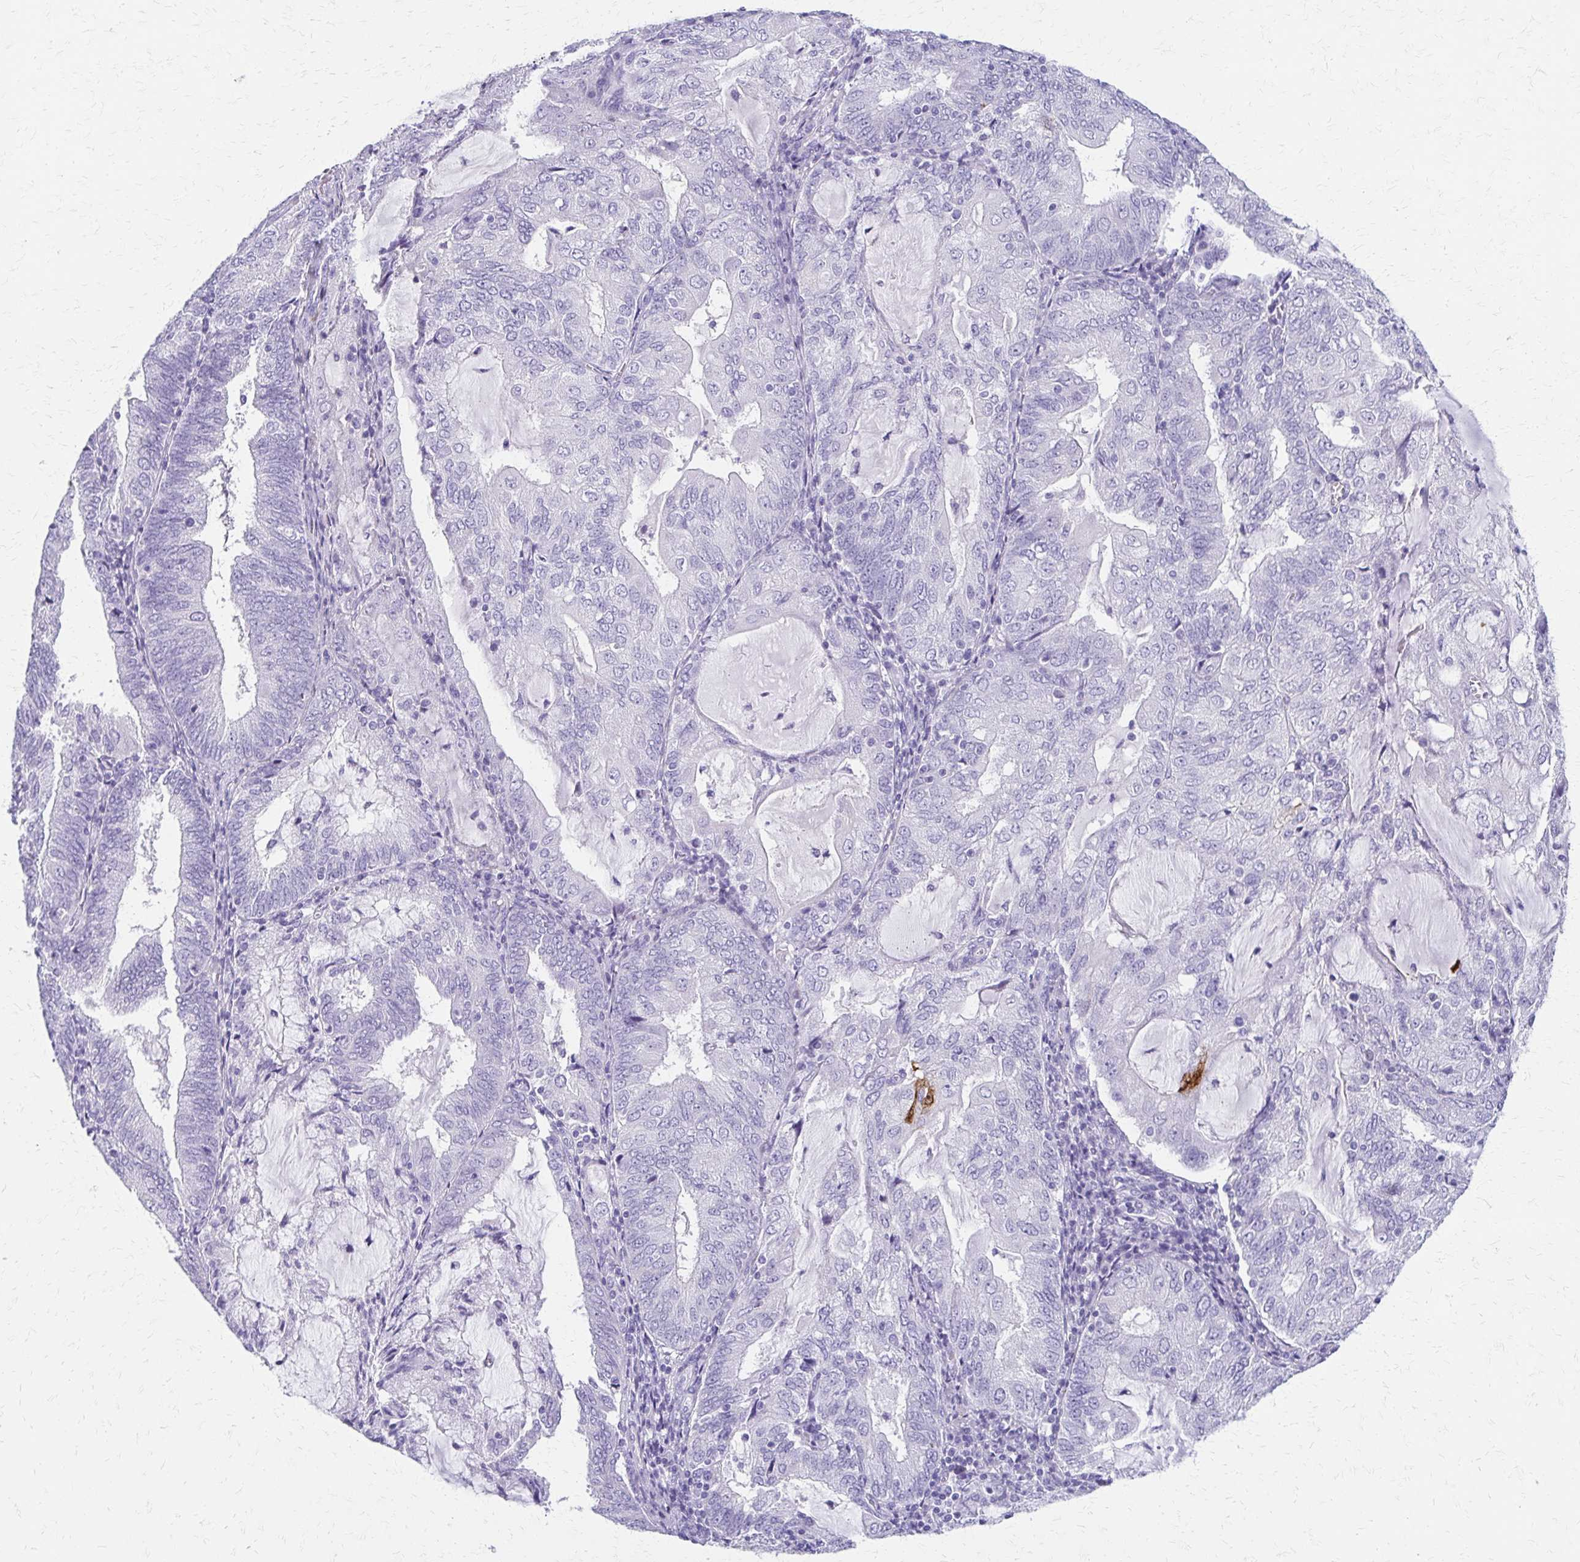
{"staining": {"intensity": "negative", "quantity": "none", "location": "none"}, "tissue": "endometrial cancer", "cell_type": "Tumor cells", "image_type": "cancer", "snomed": [{"axis": "morphology", "description": "Adenocarcinoma, NOS"}, {"axis": "topography", "description": "Endometrium"}], "caption": "Immunohistochemistry image of human adenocarcinoma (endometrial) stained for a protein (brown), which exhibits no positivity in tumor cells. (DAB immunohistochemistry with hematoxylin counter stain).", "gene": "ZSCAN5B", "patient": {"sex": "female", "age": 81}}